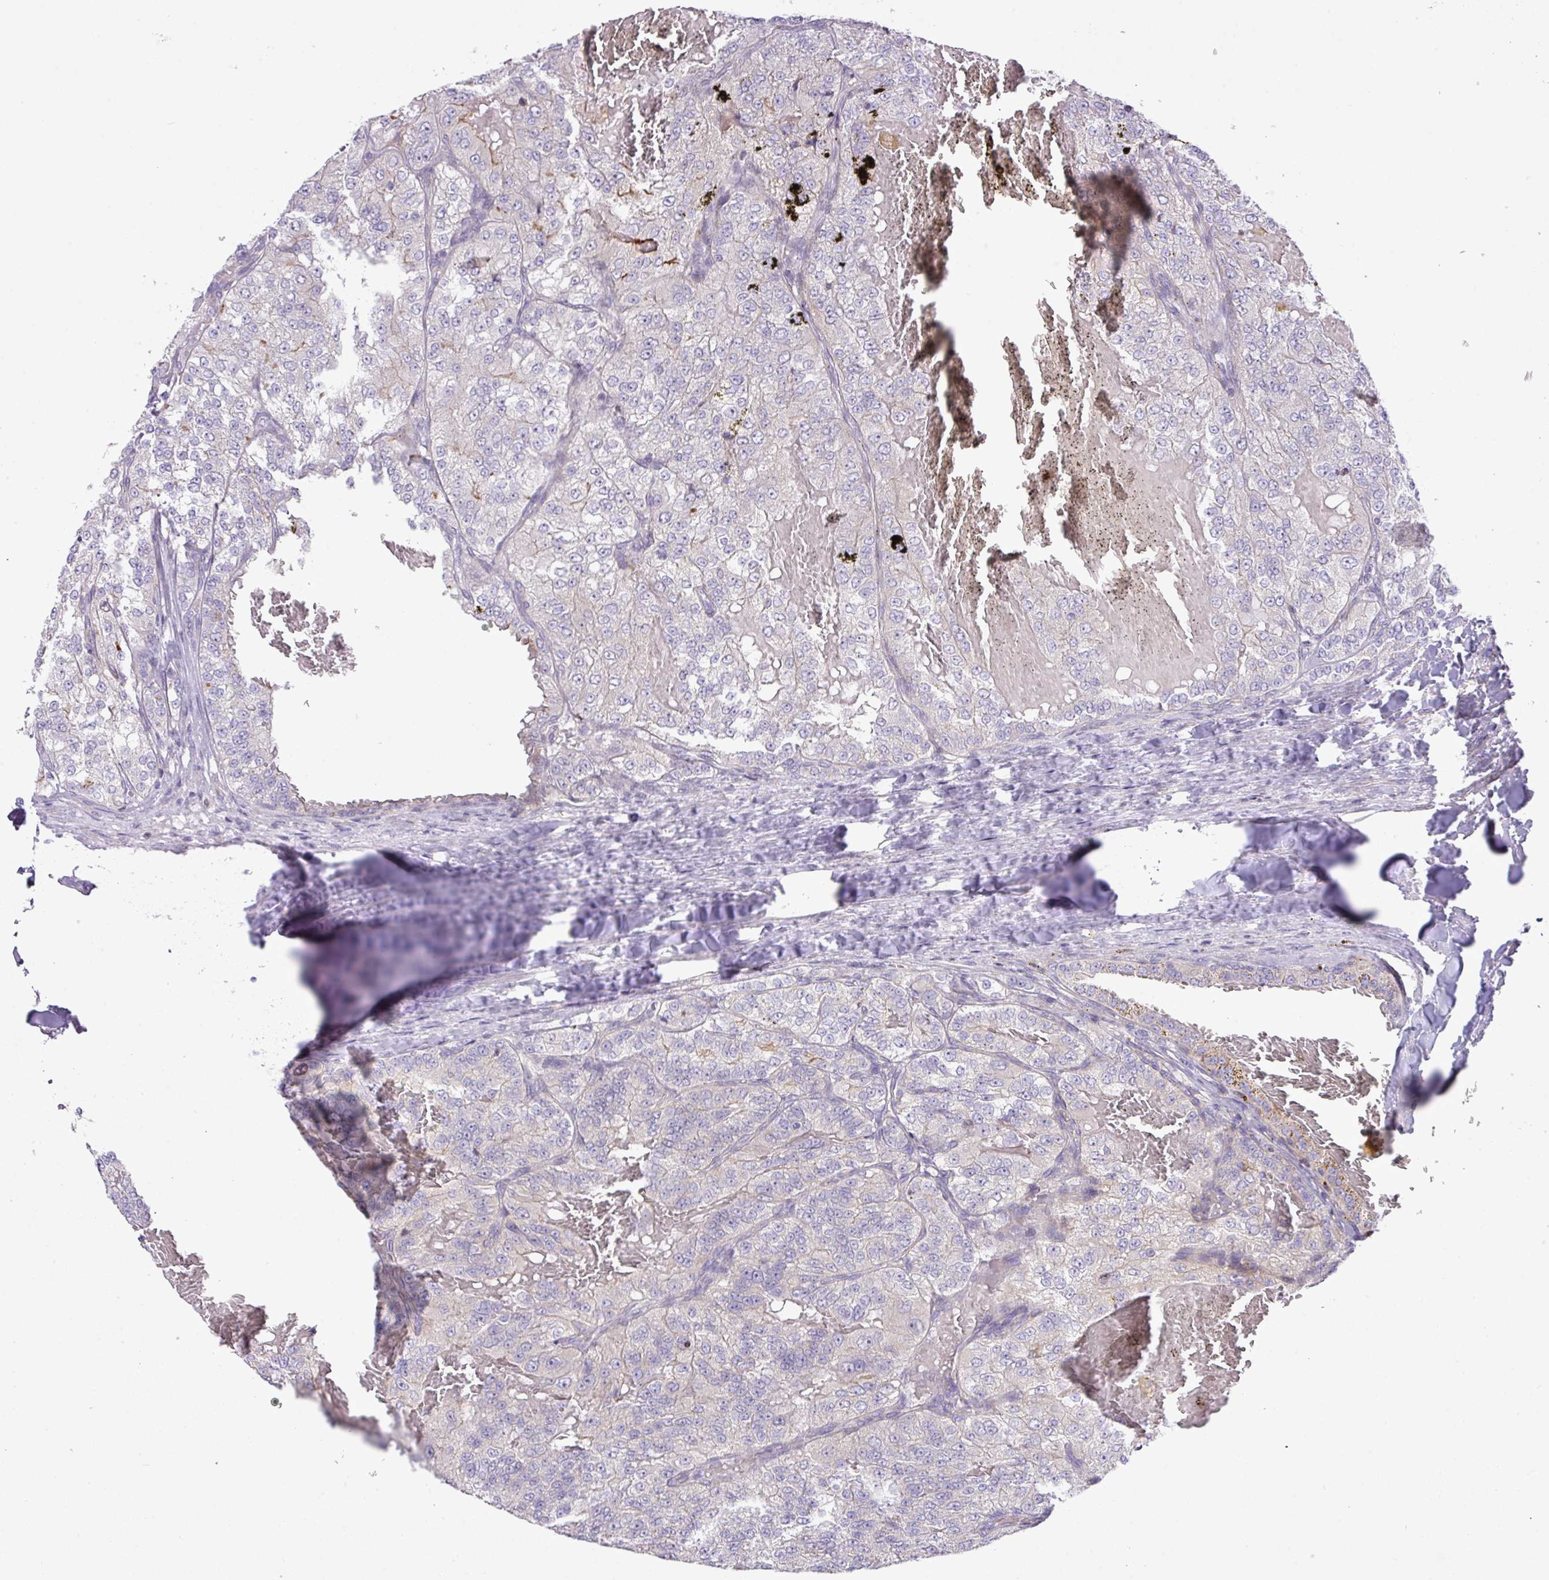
{"staining": {"intensity": "negative", "quantity": "none", "location": "none"}, "tissue": "renal cancer", "cell_type": "Tumor cells", "image_type": "cancer", "snomed": [{"axis": "morphology", "description": "Adenocarcinoma, NOS"}, {"axis": "topography", "description": "Kidney"}], "caption": "Immunohistochemistry (IHC) histopathology image of human renal adenocarcinoma stained for a protein (brown), which exhibits no staining in tumor cells.", "gene": "ZNF394", "patient": {"sex": "female", "age": 63}}